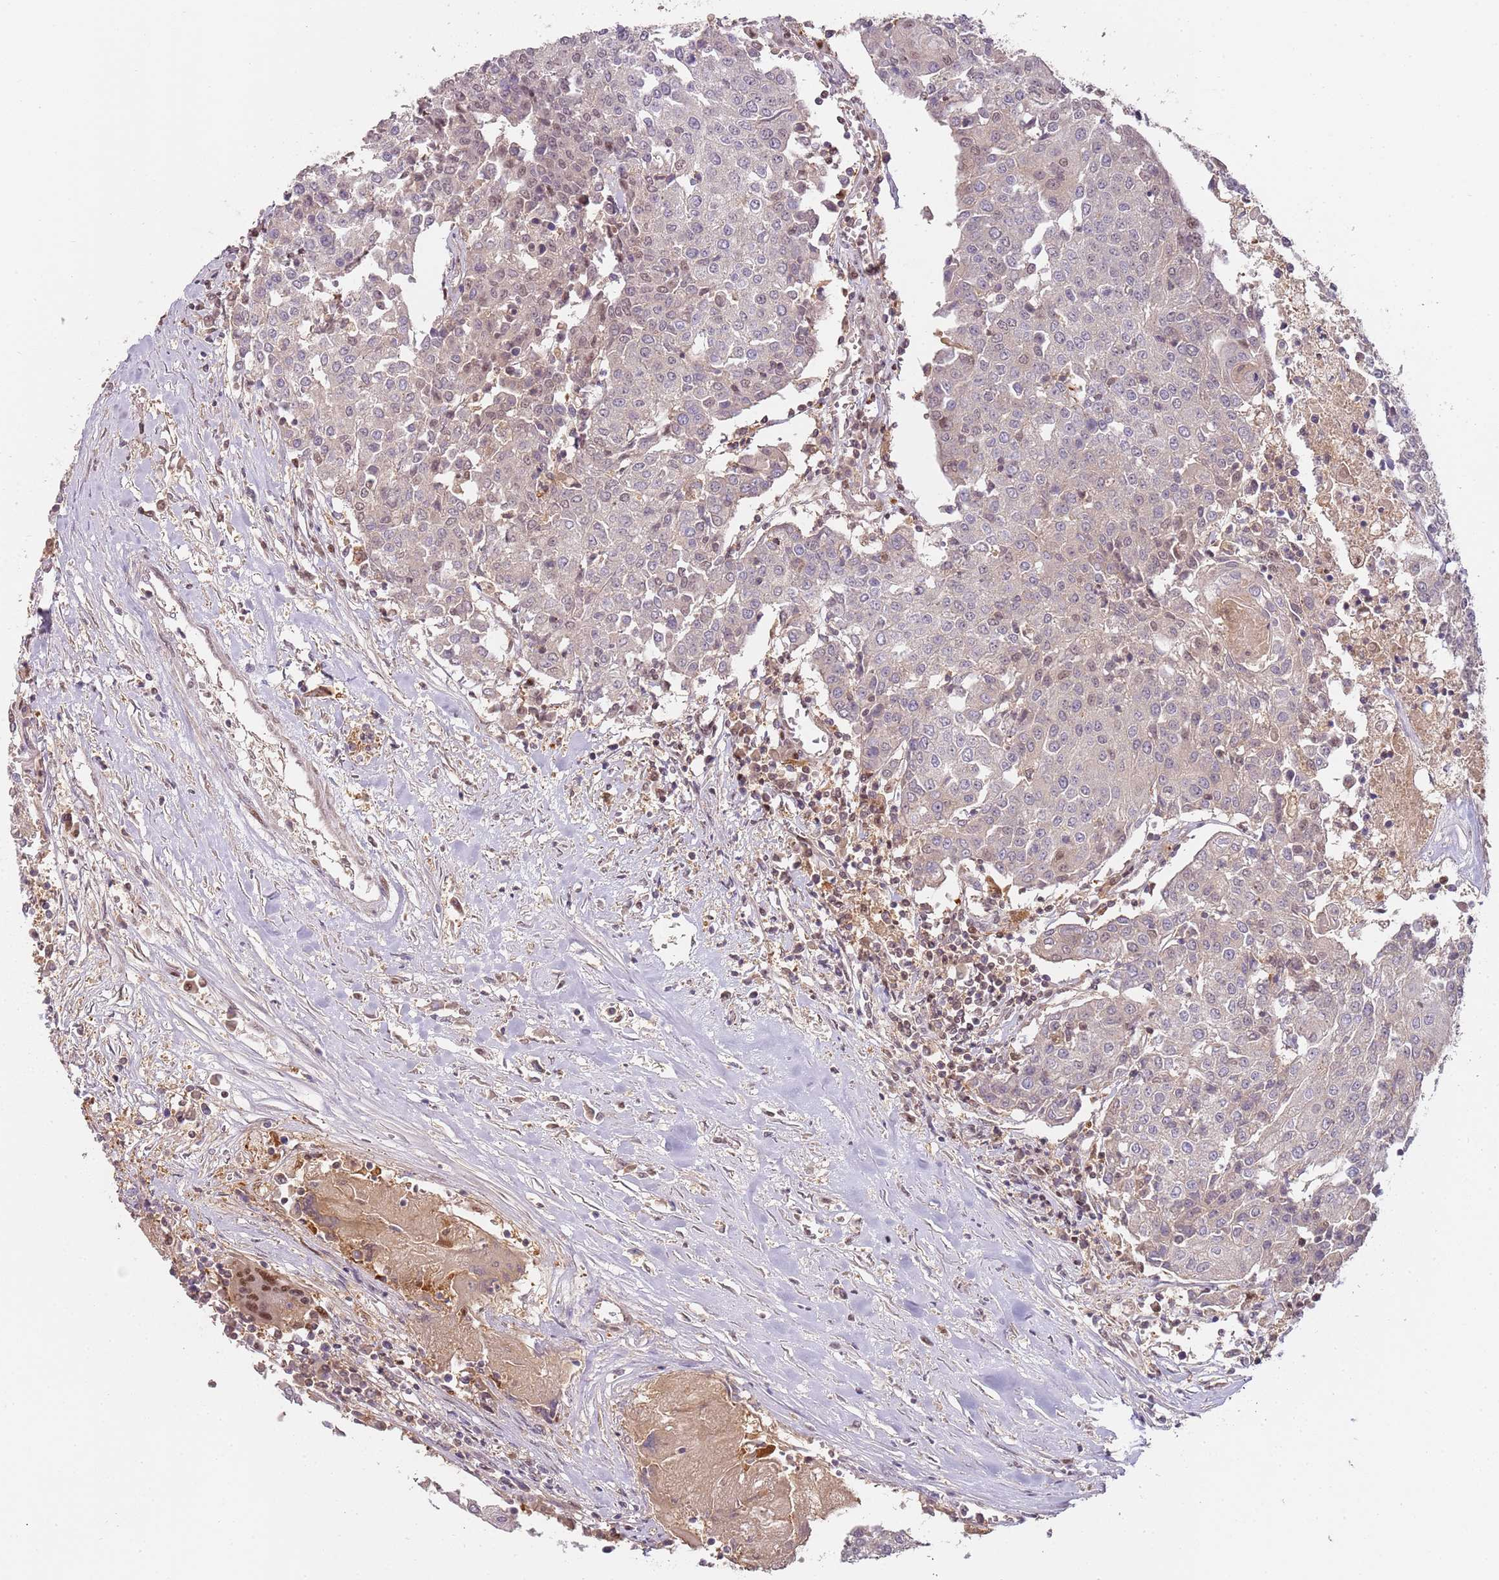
{"staining": {"intensity": "weak", "quantity": "<25%", "location": "nuclear"}, "tissue": "urothelial cancer", "cell_type": "Tumor cells", "image_type": "cancer", "snomed": [{"axis": "morphology", "description": "Urothelial carcinoma, High grade"}, {"axis": "topography", "description": "Urinary bladder"}], "caption": "Immunohistochemistry of urothelial cancer demonstrates no positivity in tumor cells.", "gene": "GSTO2", "patient": {"sex": "female", "age": 85}}